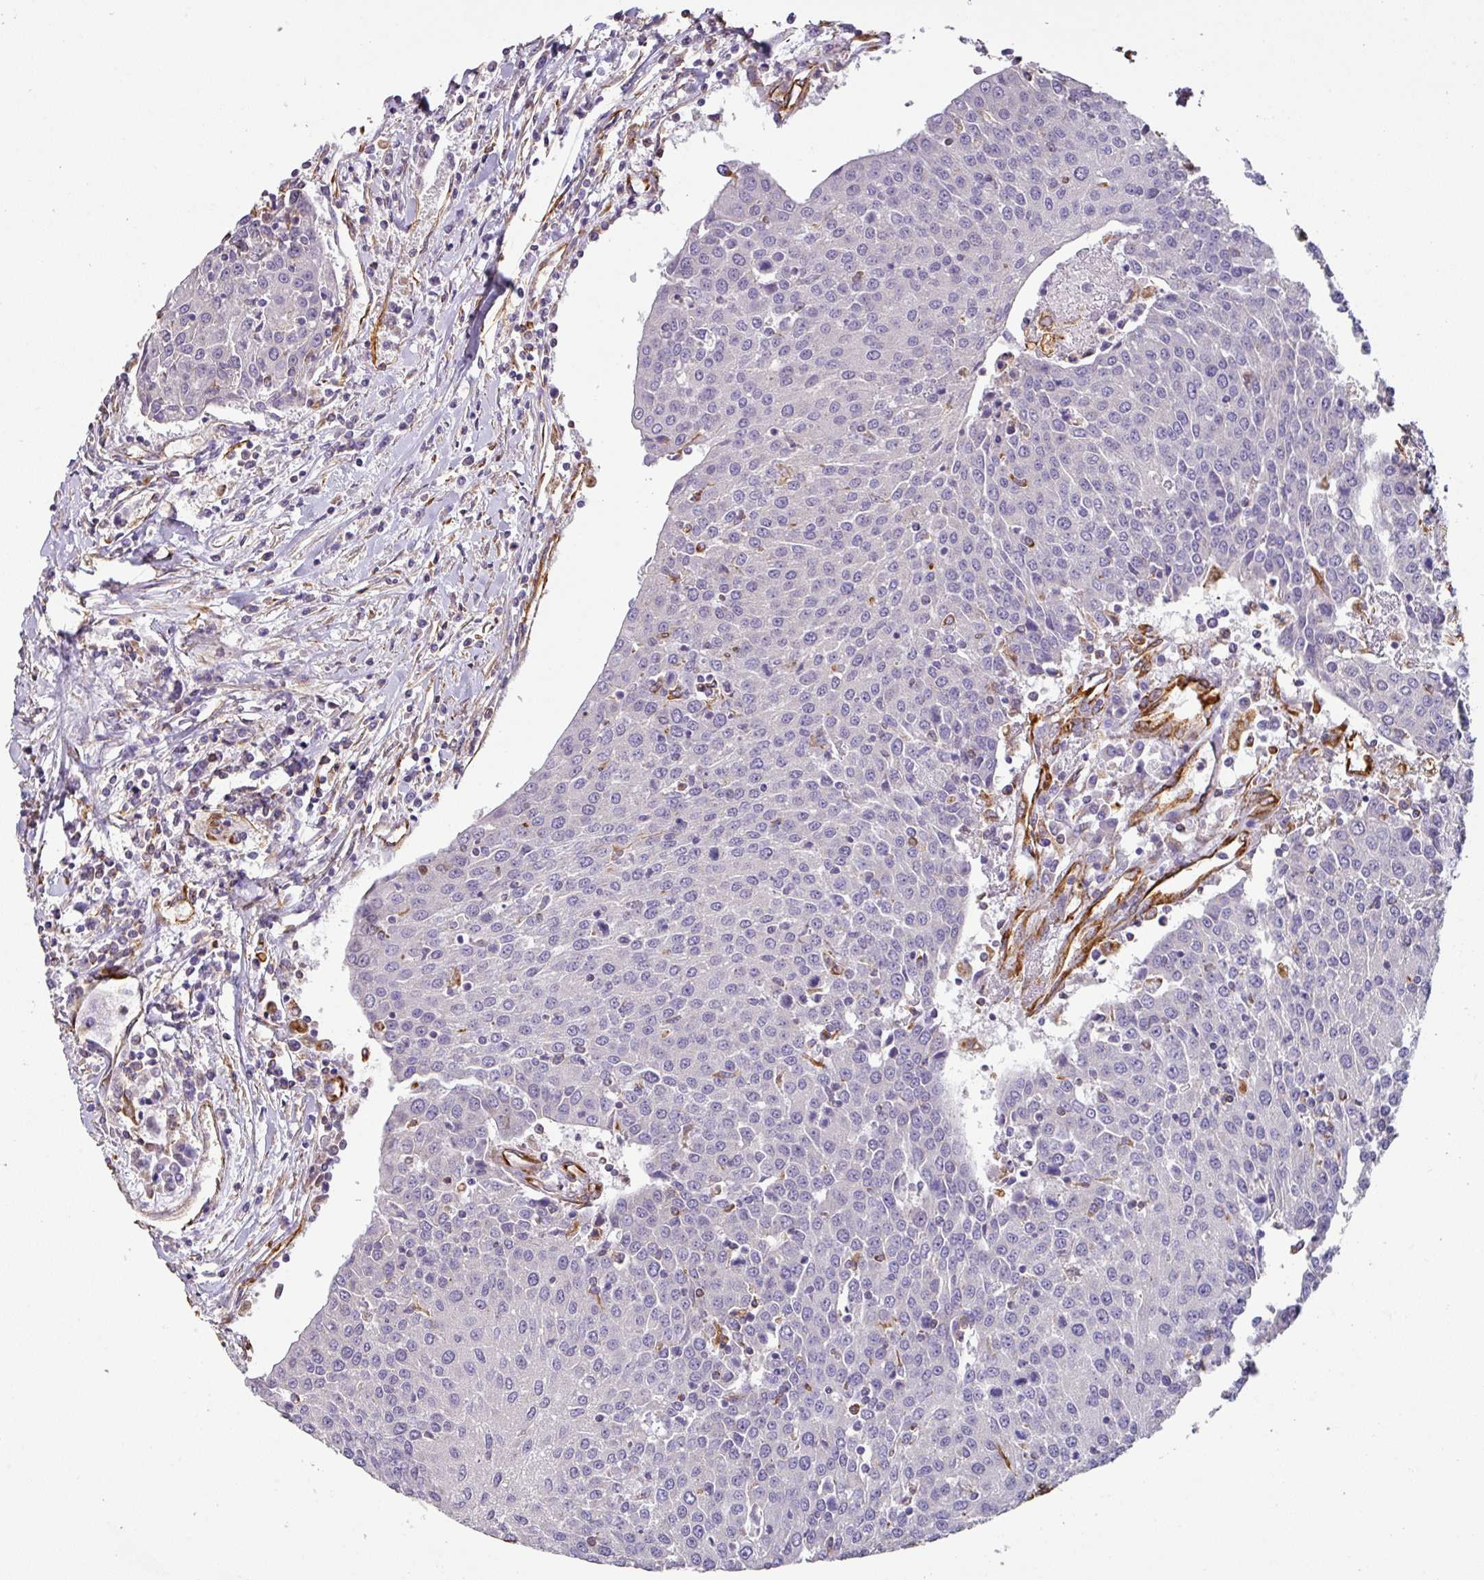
{"staining": {"intensity": "weak", "quantity": "<25%", "location": "cytoplasmic/membranous"}, "tissue": "urothelial cancer", "cell_type": "Tumor cells", "image_type": "cancer", "snomed": [{"axis": "morphology", "description": "Urothelial carcinoma, High grade"}, {"axis": "topography", "description": "Urinary bladder"}], "caption": "Immunohistochemical staining of human high-grade urothelial carcinoma reveals no significant staining in tumor cells.", "gene": "ZNF280C", "patient": {"sex": "female", "age": 85}}